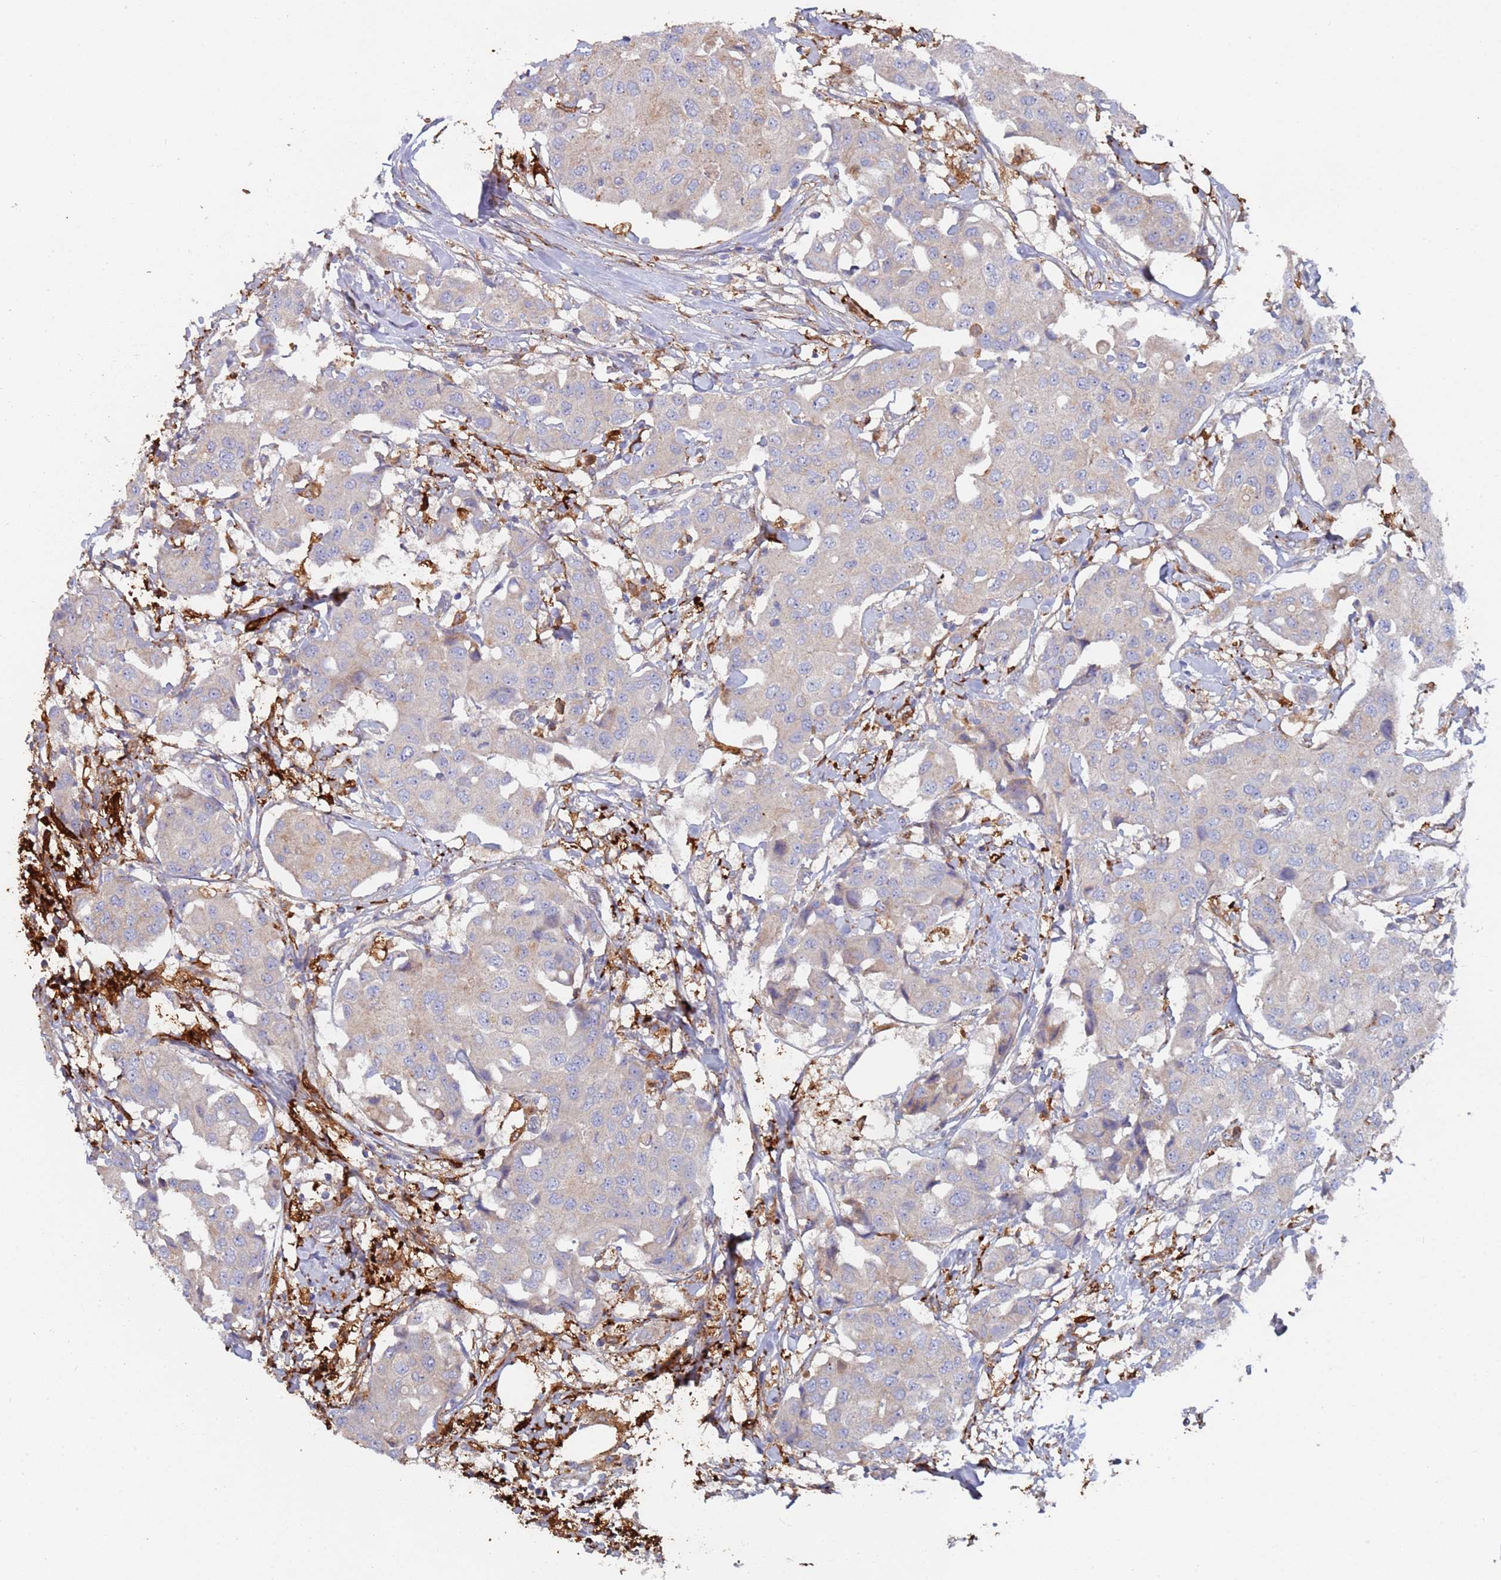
{"staining": {"intensity": "negative", "quantity": "none", "location": "none"}, "tissue": "breast cancer", "cell_type": "Tumor cells", "image_type": "cancer", "snomed": [{"axis": "morphology", "description": "Duct carcinoma"}, {"axis": "topography", "description": "Breast"}, {"axis": "topography", "description": "Lymph node"}], "caption": "Immunohistochemical staining of human breast cancer demonstrates no significant positivity in tumor cells.", "gene": "MALRD1", "patient": {"sex": "female", "age": 80}}